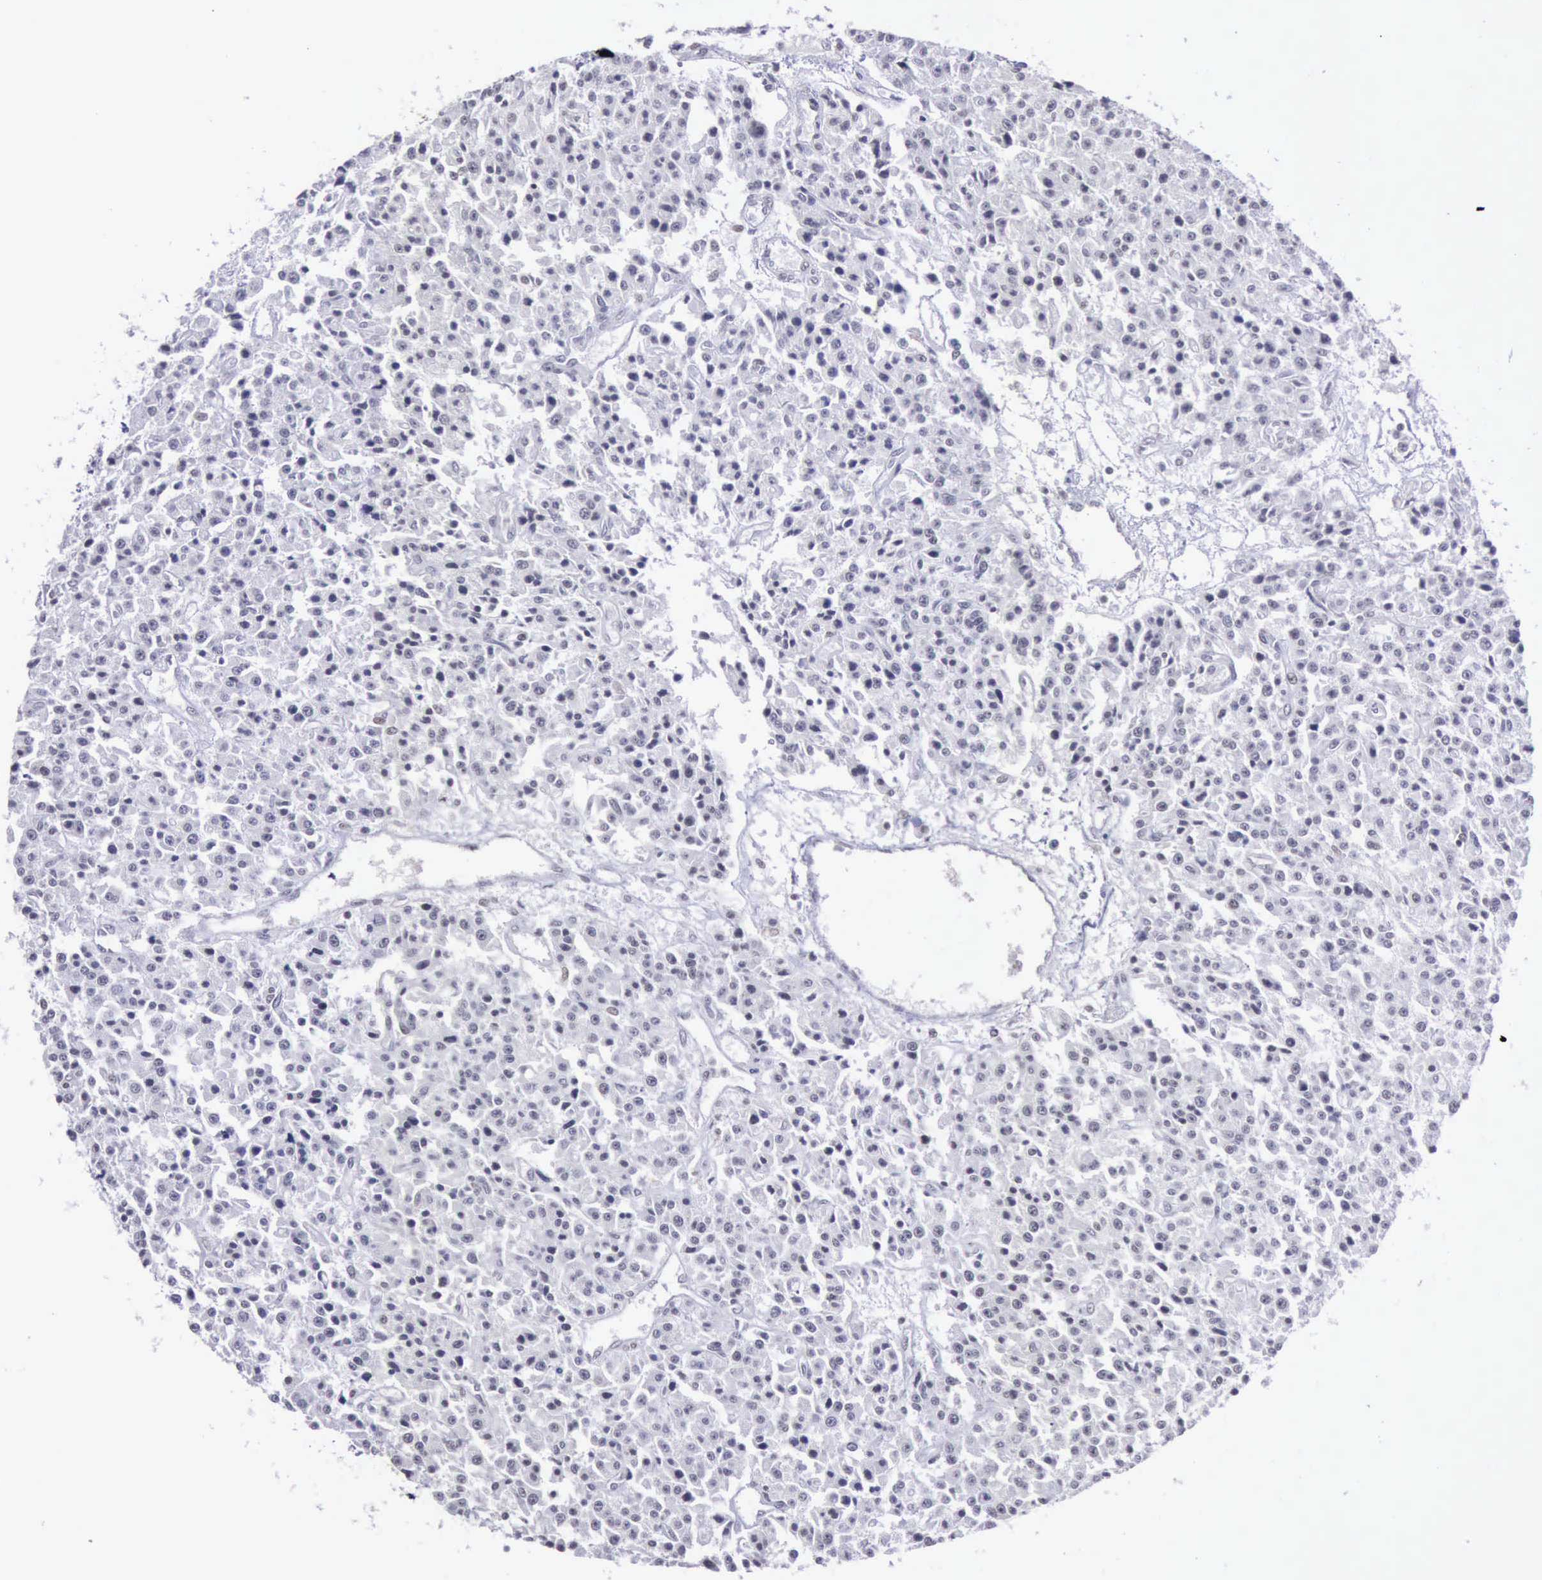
{"staining": {"intensity": "negative", "quantity": "none", "location": "none"}, "tissue": "carcinoid", "cell_type": "Tumor cells", "image_type": "cancer", "snomed": [{"axis": "morphology", "description": "Carcinoid, malignant, NOS"}, {"axis": "topography", "description": "Stomach"}], "caption": "A histopathology image of carcinoid stained for a protein shows no brown staining in tumor cells.", "gene": "YY1", "patient": {"sex": "female", "age": 76}}